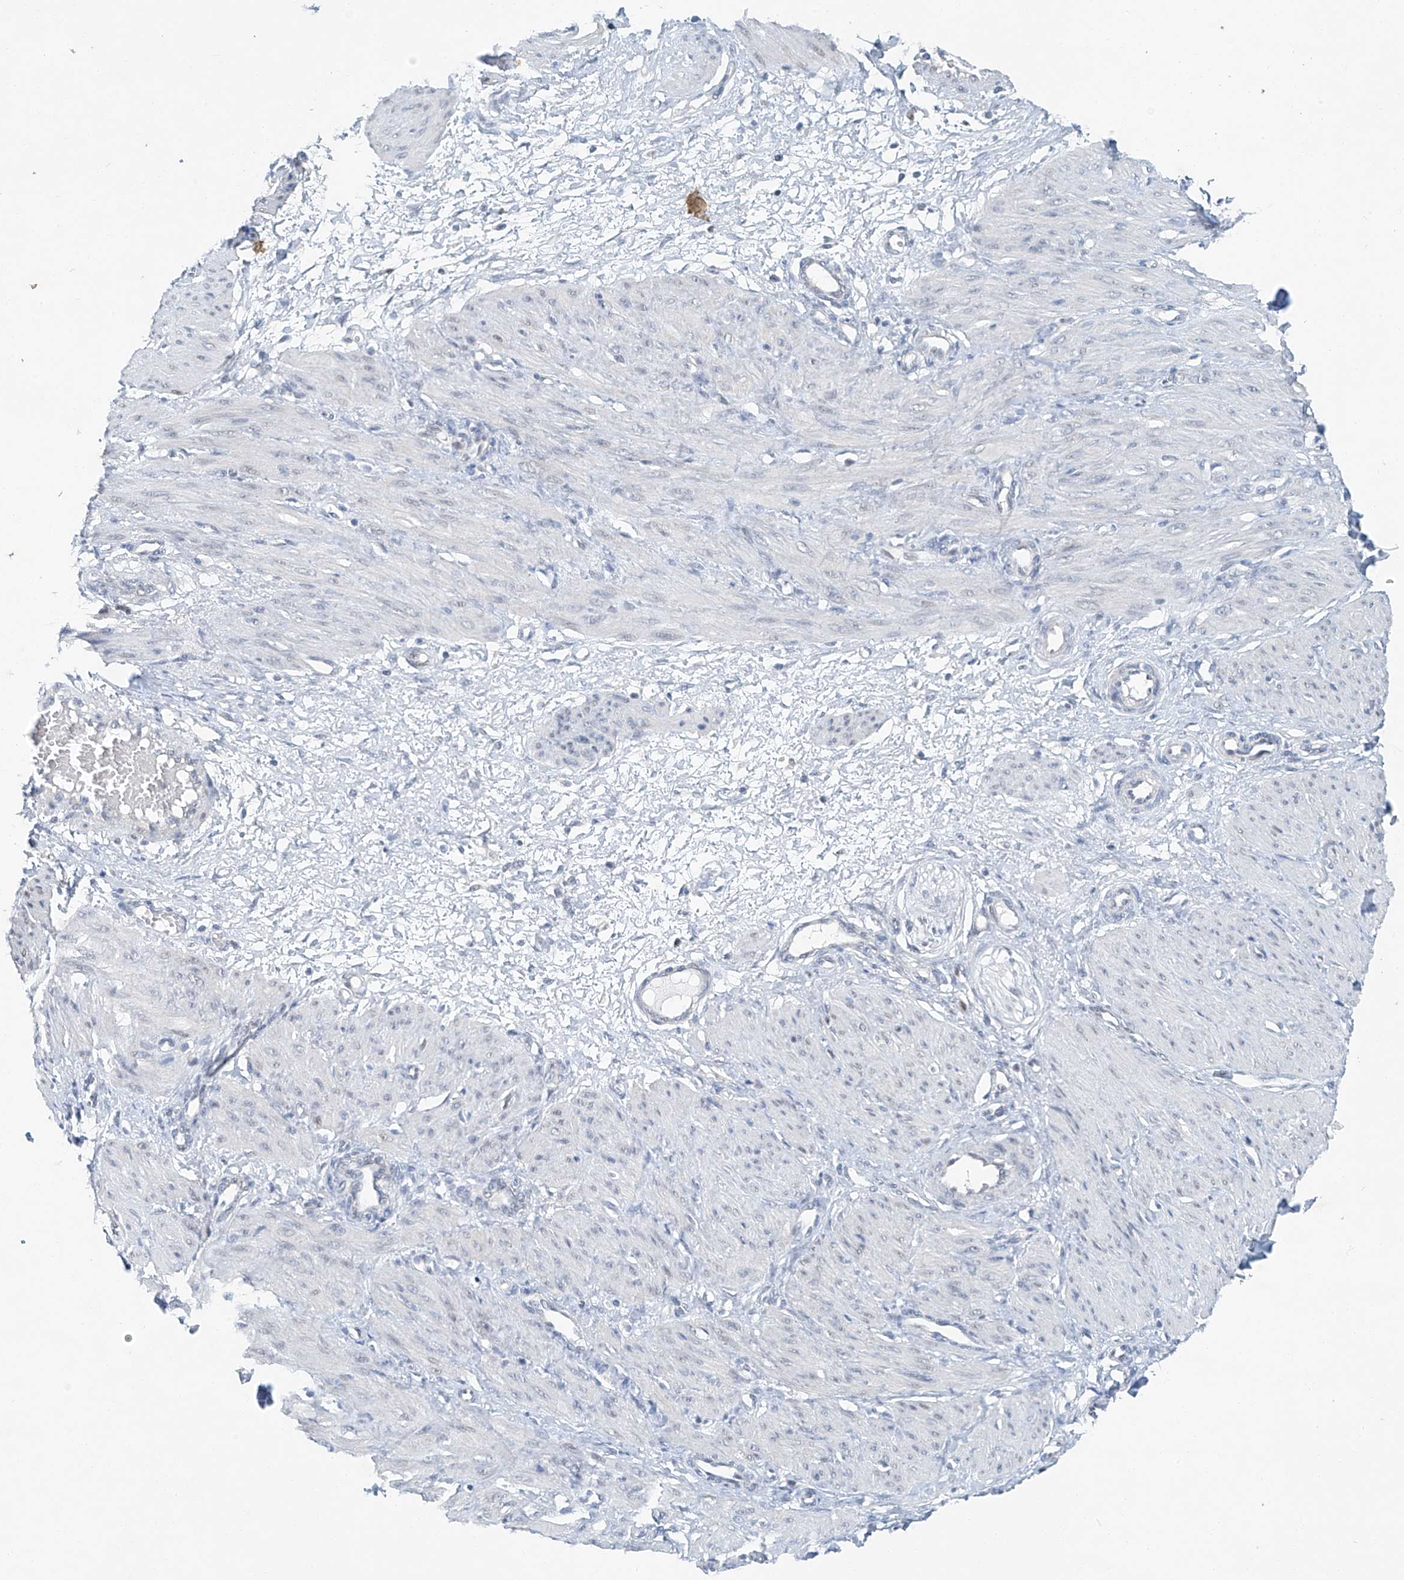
{"staining": {"intensity": "negative", "quantity": "none", "location": "none"}, "tissue": "smooth muscle", "cell_type": "Smooth muscle cells", "image_type": "normal", "snomed": [{"axis": "morphology", "description": "Normal tissue, NOS"}, {"axis": "topography", "description": "Endometrium"}], "caption": "Human smooth muscle stained for a protein using IHC reveals no expression in smooth muscle cells.", "gene": "TAF8", "patient": {"sex": "female", "age": 33}}